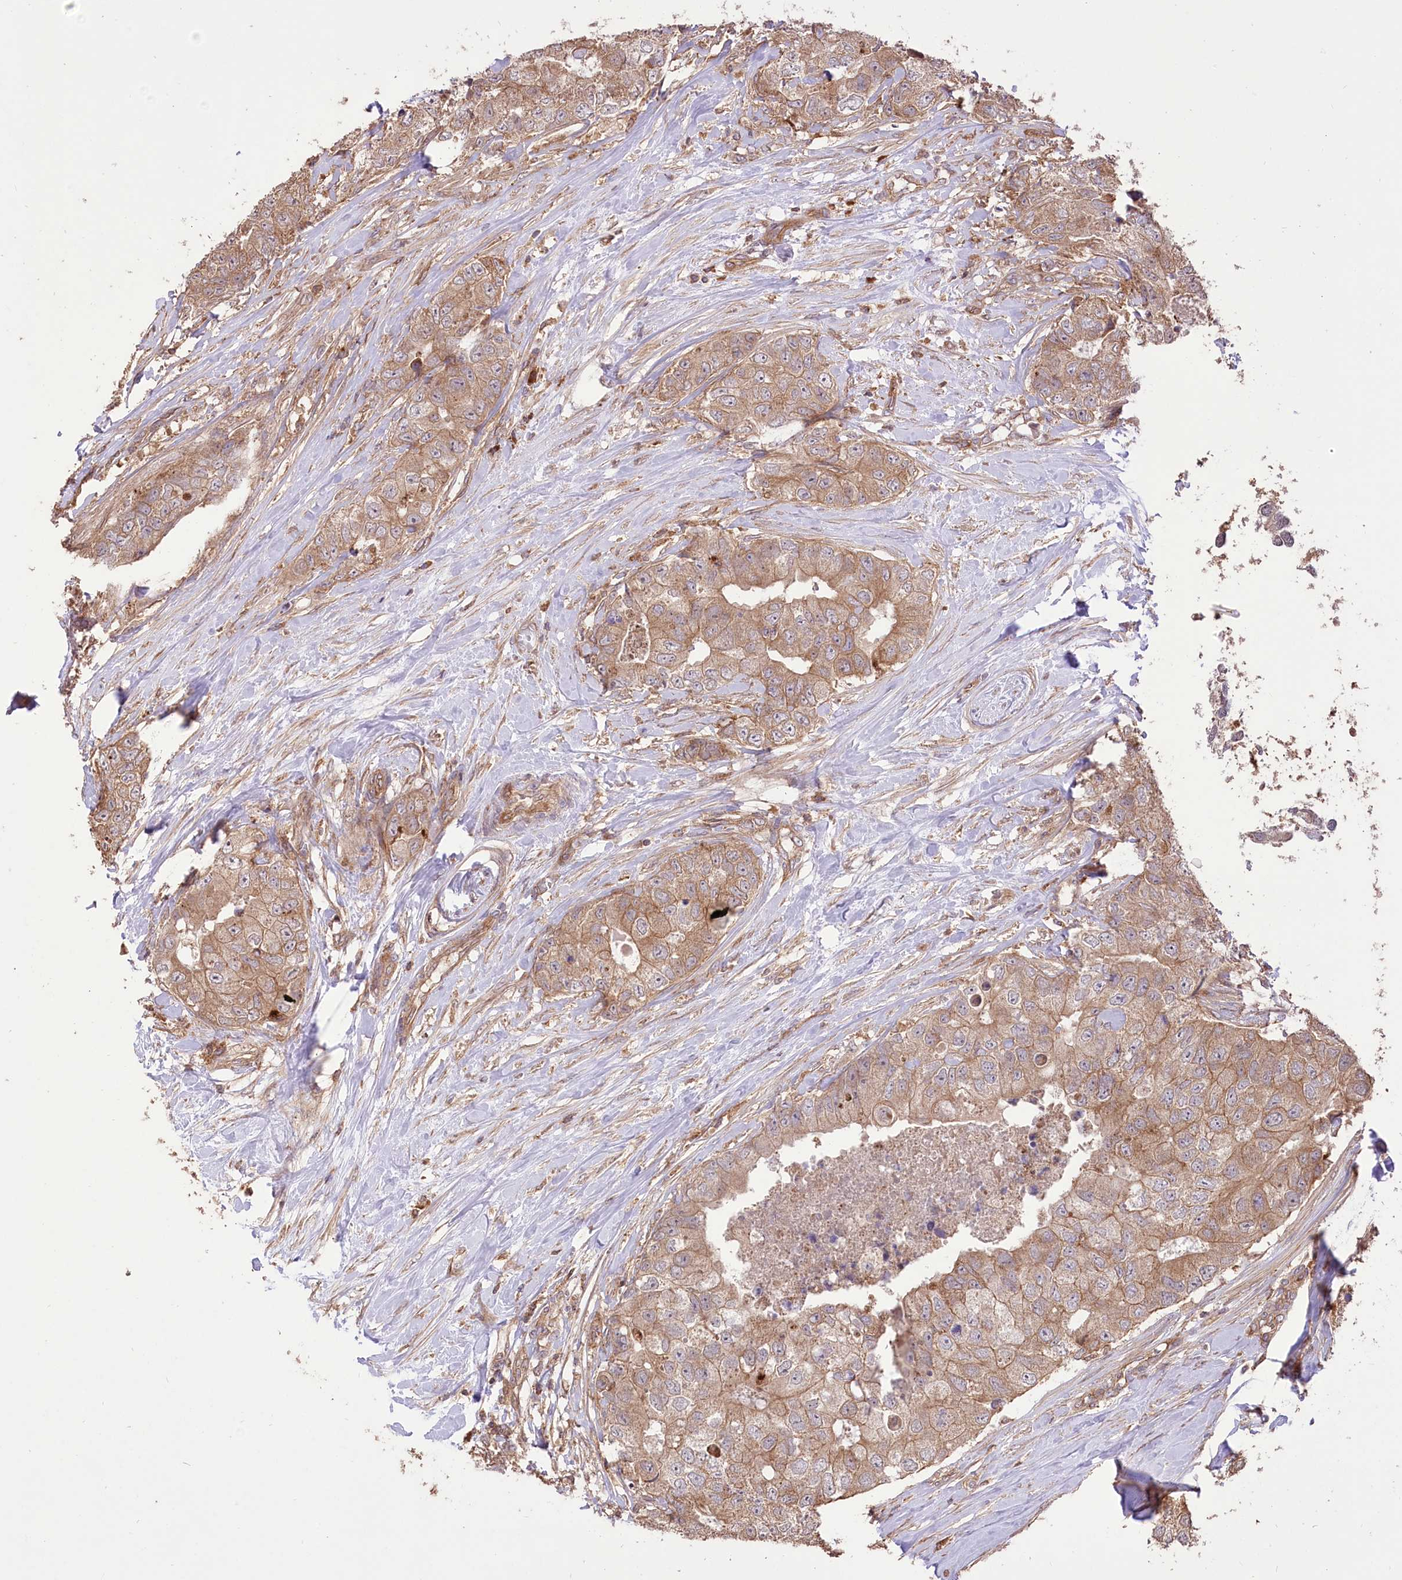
{"staining": {"intensity": "moderate", "quantity": ">75%", "location": "cytoplasmic/membranous"}, "tissue": "breast cancer", "cell_type": "Tumor cells", "image_type": "cancer", "snomed": [{"axis": "morphology", "description": "Duct carcinoma"}, {"axis": "topography", "description": "Breast"}], "caption": "This histopathology image shows breast cancer stained with immunohistochemistry (IHC) to label a protein in brown. The cytoplasmic/membranous of tumor cells show moderate positivity for the protein. Nuclei are counter-stained blue.", "gene": "XYLB", "patient": {"sex": "female", "age": 62}}